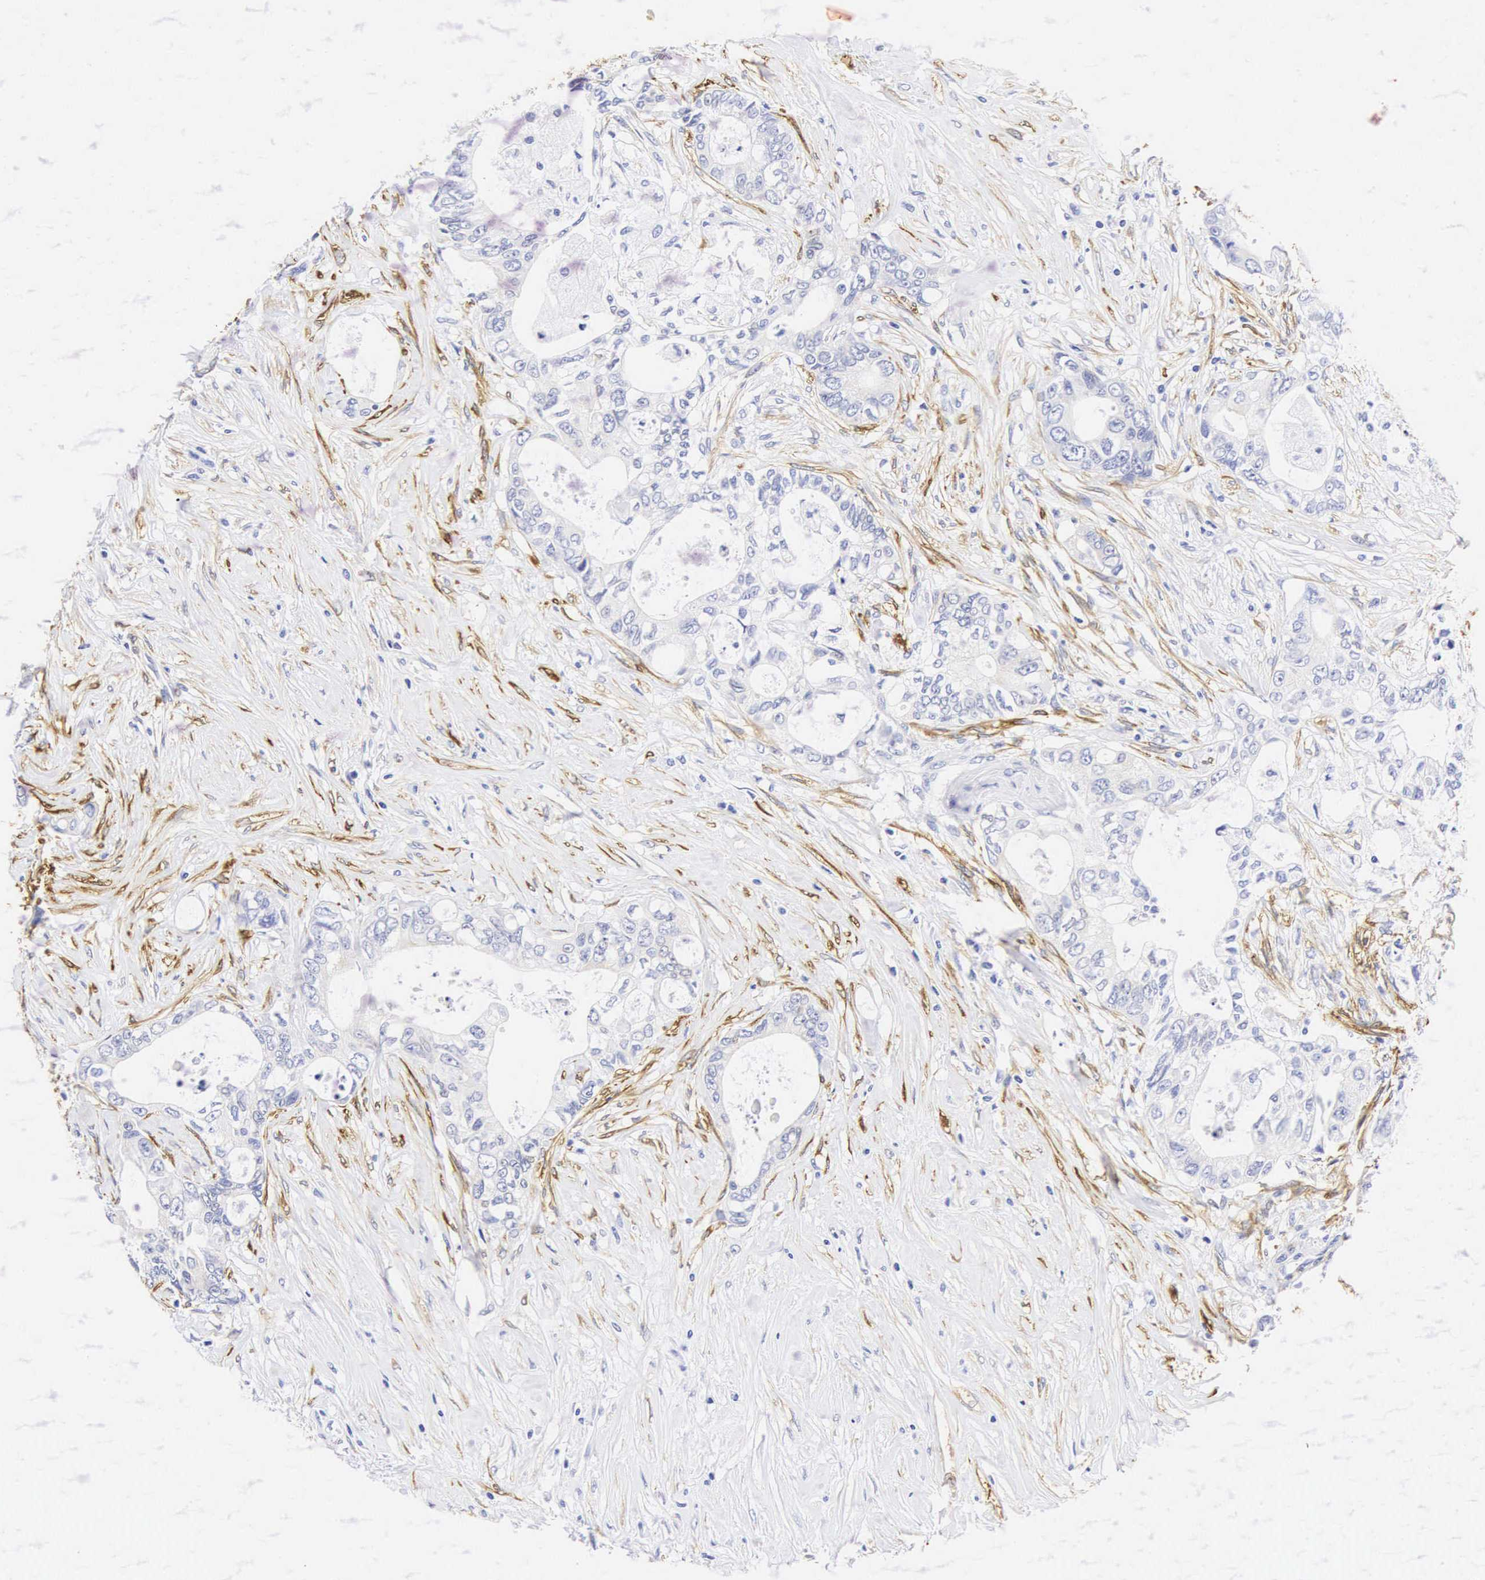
{"staining": {"intensity": "negative", "quantity": "none", "location": "none"}, "tissue": "colorectal cancer", "cell_type": "Tumor cells", "image_type": "cancer", "snomed": [{"axis": "morphology", "description": "Adenocarcinoma, NOS"}, {"axis": "topography", "description": "Rectum"}], "caption": "The immunohistochemistry histopathology image has no significant positivity in tumor cells of colorectal cancer (adenocarcinoma) tissue.", "gene": "CNN1", "patient": {"sex": "female", "age": 57}}